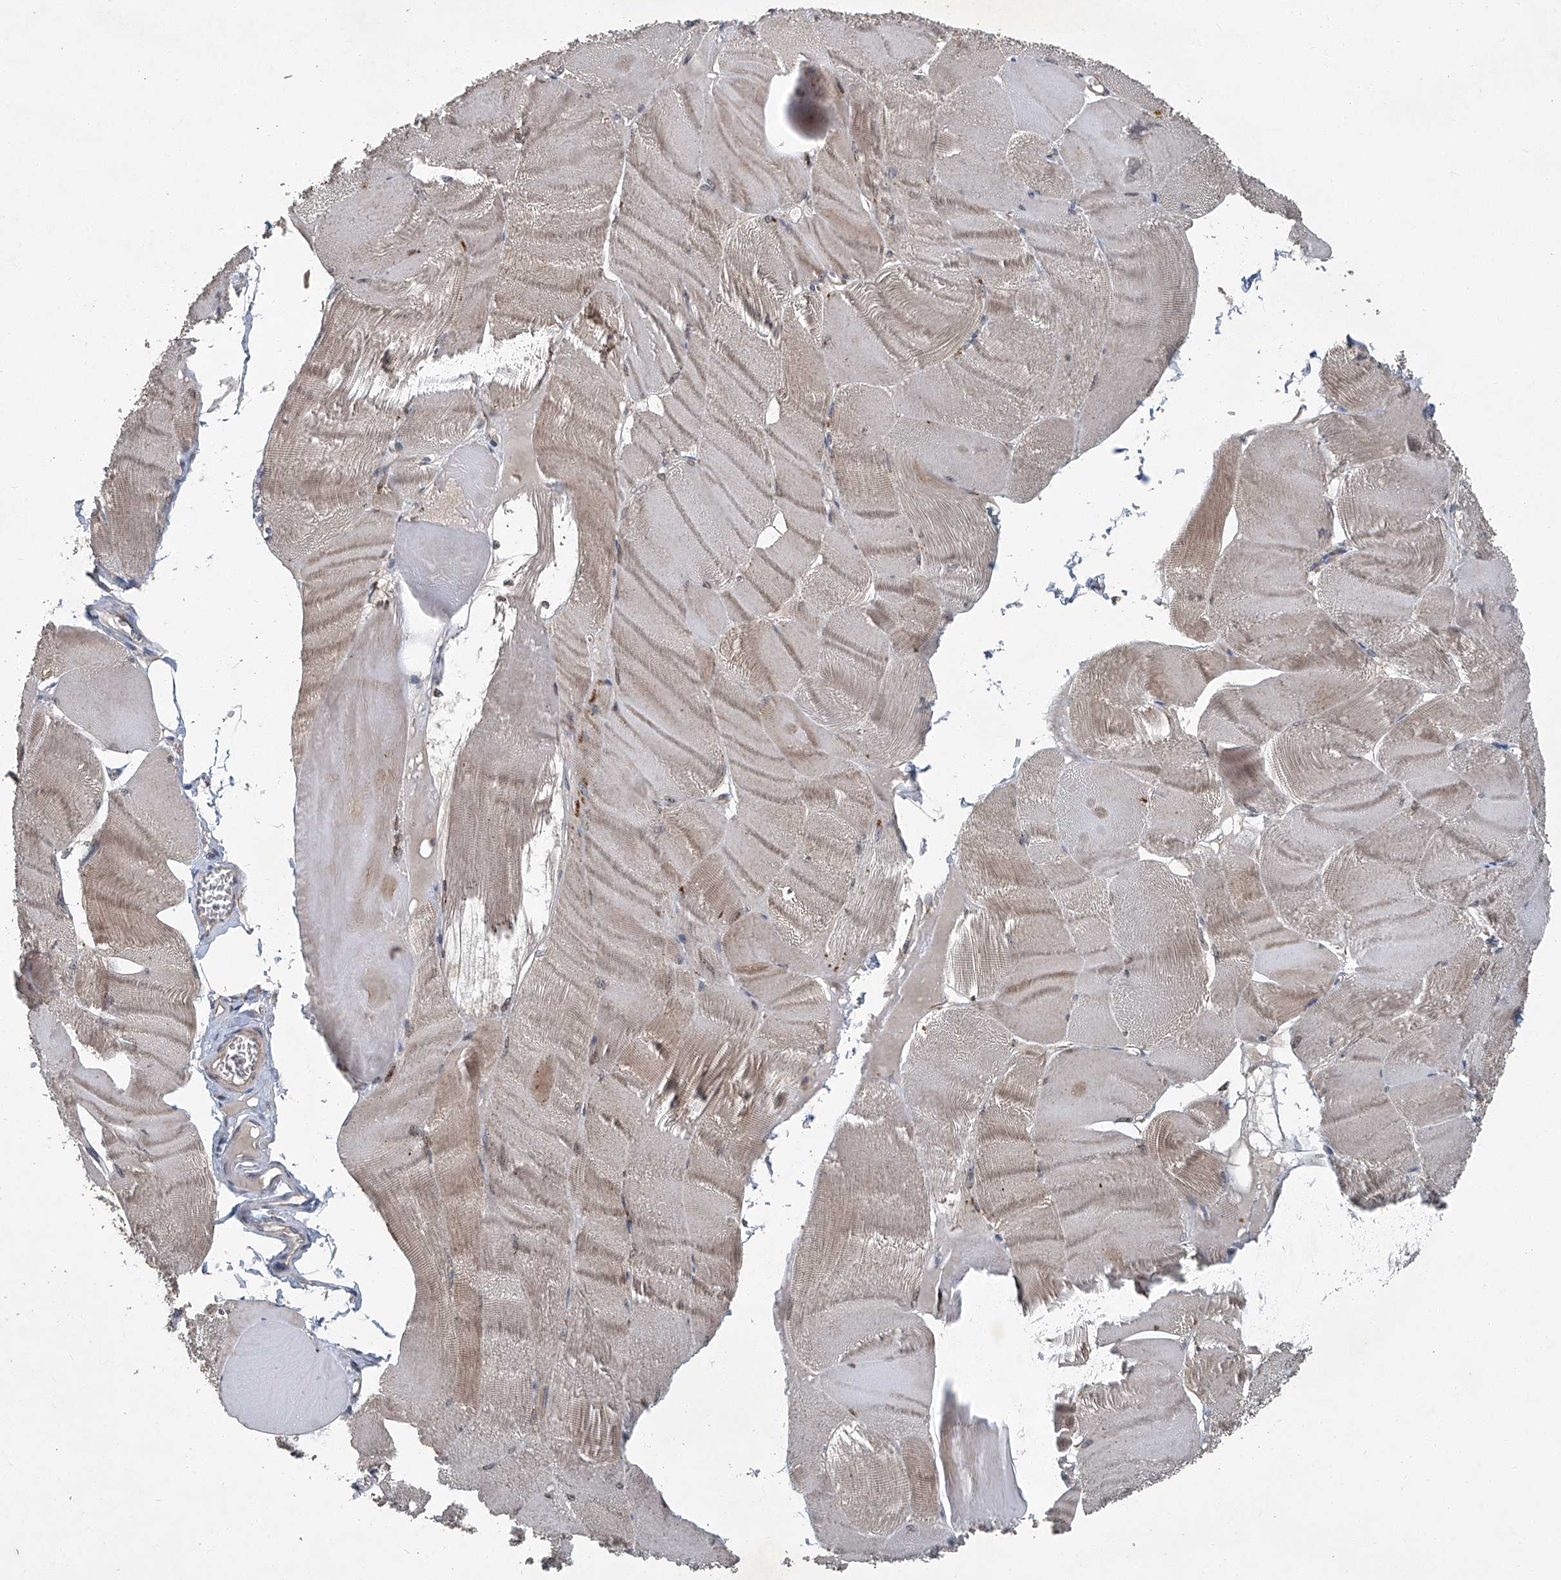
{"staining": {"intensity": "weak", "quantity": ">75%", "location": "cytoplasmic/membranous"}, "tissue": "skeletal muscle", "cell_type": "Myocytes", "image_type": "normal", "snomed": [{"axis": "morphology", "description": "Normal tissue, NOS"}, {"axis": "morphology", "description": "Basal cell carcinoma"}, {"axis": "topography", "description": "Skeletal muscle"}], "caption": "A low amount of weak cytoplasmic/membranous expression is appreciated in approximately >75% of myocytes in normal skeletal muscle.", "gene": "ANKRD34A", "patient": {"sex": "female", "age": 64}}